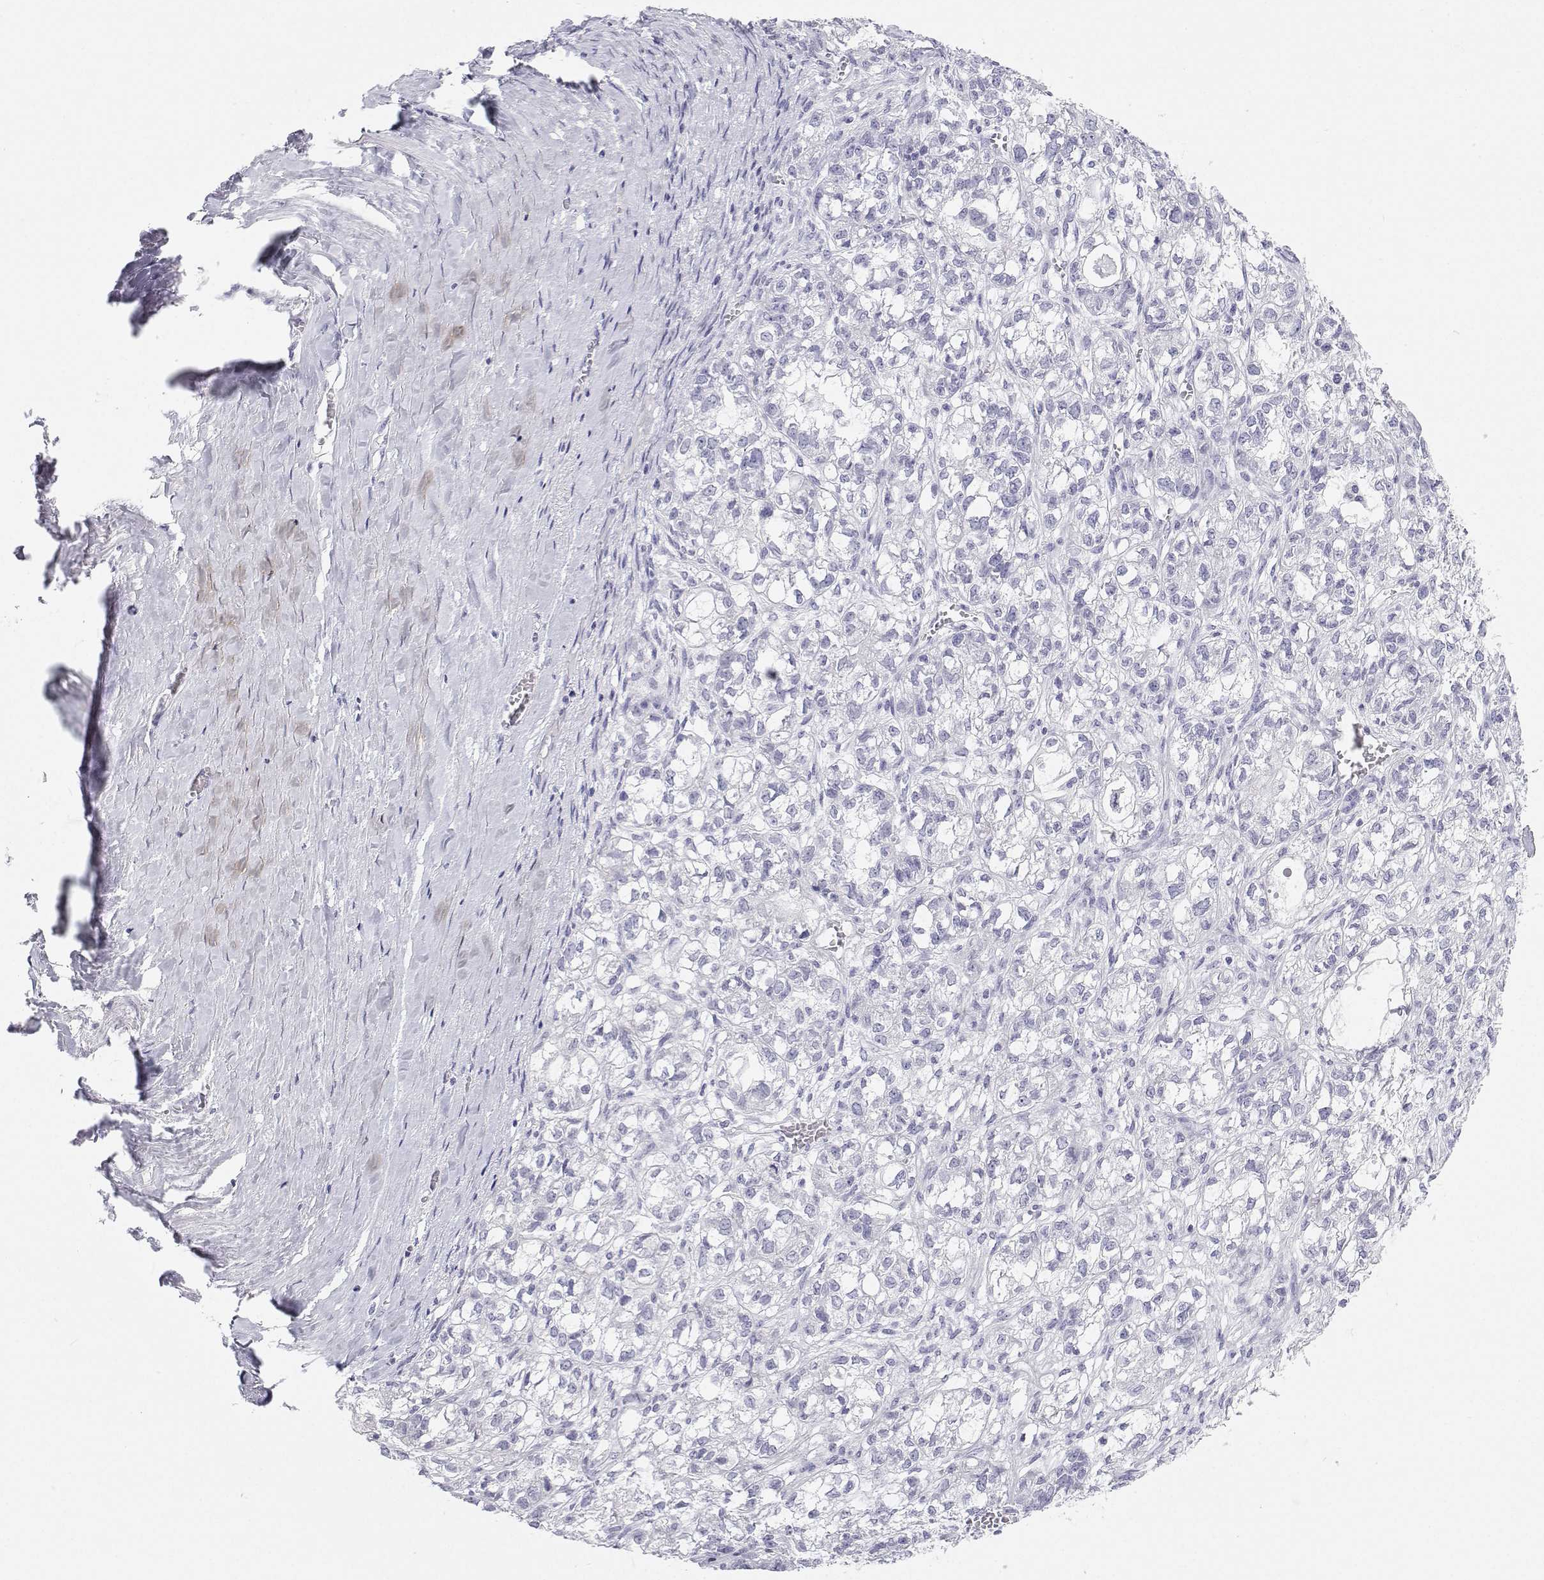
{"staining": {"intensity": "negative", "quantity": "none", "location": "none"}, "tissue": "ovarian cancer", "cell_type": "Tumor cells", "image_type": "cancer", "snomed": [{"axis": "morphology", "description": "Carcinoma, endometroid"}, {"axis": "topography", "description": "Ovary"}], "caption": "This is an IHC photomicrograph of human ovarian cancer (endometroid carcinoma). There is no positivity in tumor cells.", "gene": "BHMT", "patient": {"sex": "female", "age": 64}}